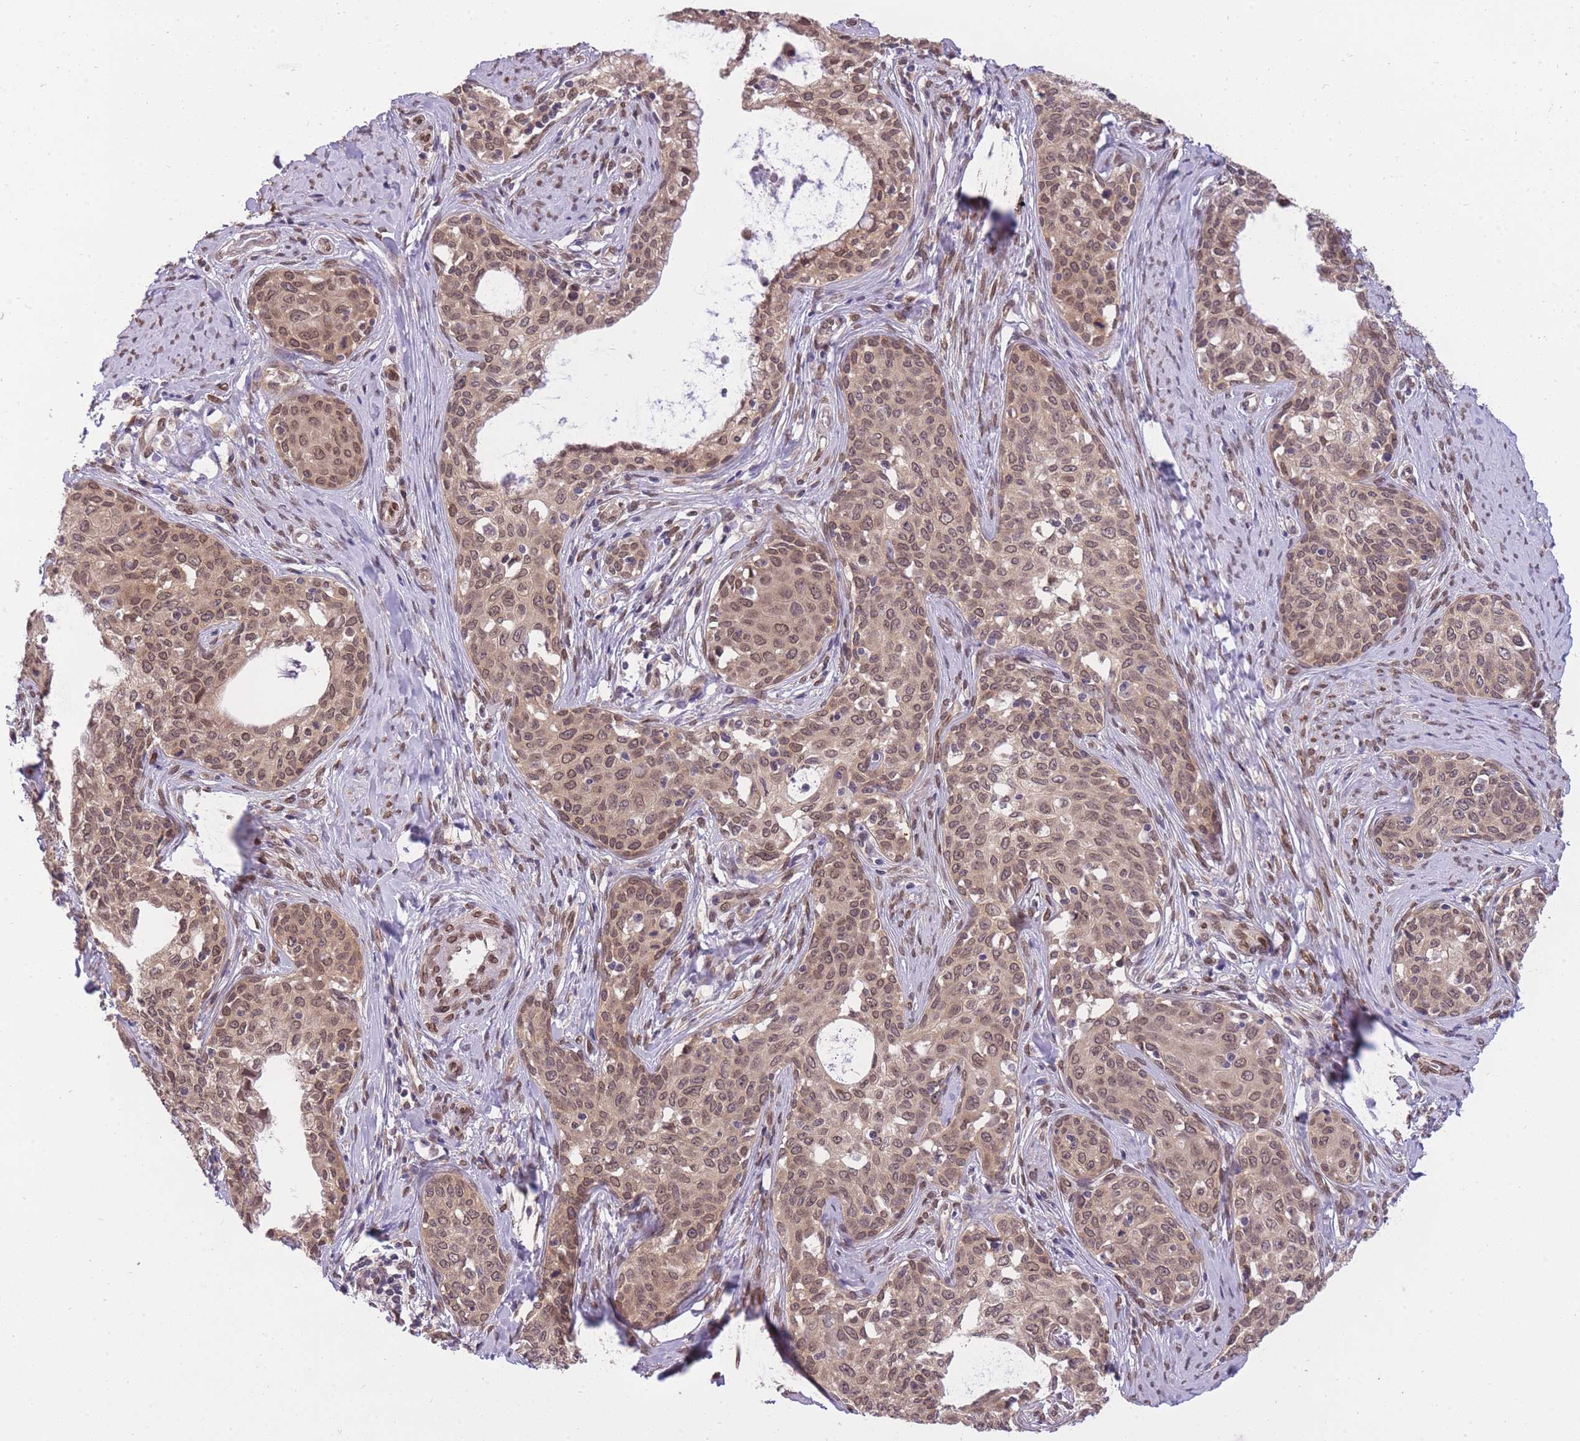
{"staining": {"intensity": "weak", "quantity": ">75%", "location": "cytoplasmic/membranous,nuclear"}, "tissue": "cervical cancer", "cell_type": "Tumor cells", "image_type": "cancer", "snomed": [{"axis": "morphology", "description": "Squamous cell carcinoma, NOS"}, {"axis": "morphology", "description": "Adenocarcinoma, NOS"}, {"axis": "topography", "description": "Cervix"}], "caption": "Adenocarcinoma (cervical) tissue demonstrates weak cytoplasmic/membranous and nuclear expression in about >75% of tumor cells Nuclei are stained in blue.", "gene": "CDIP1", "patient": {"sex": "female", "age": 52}}